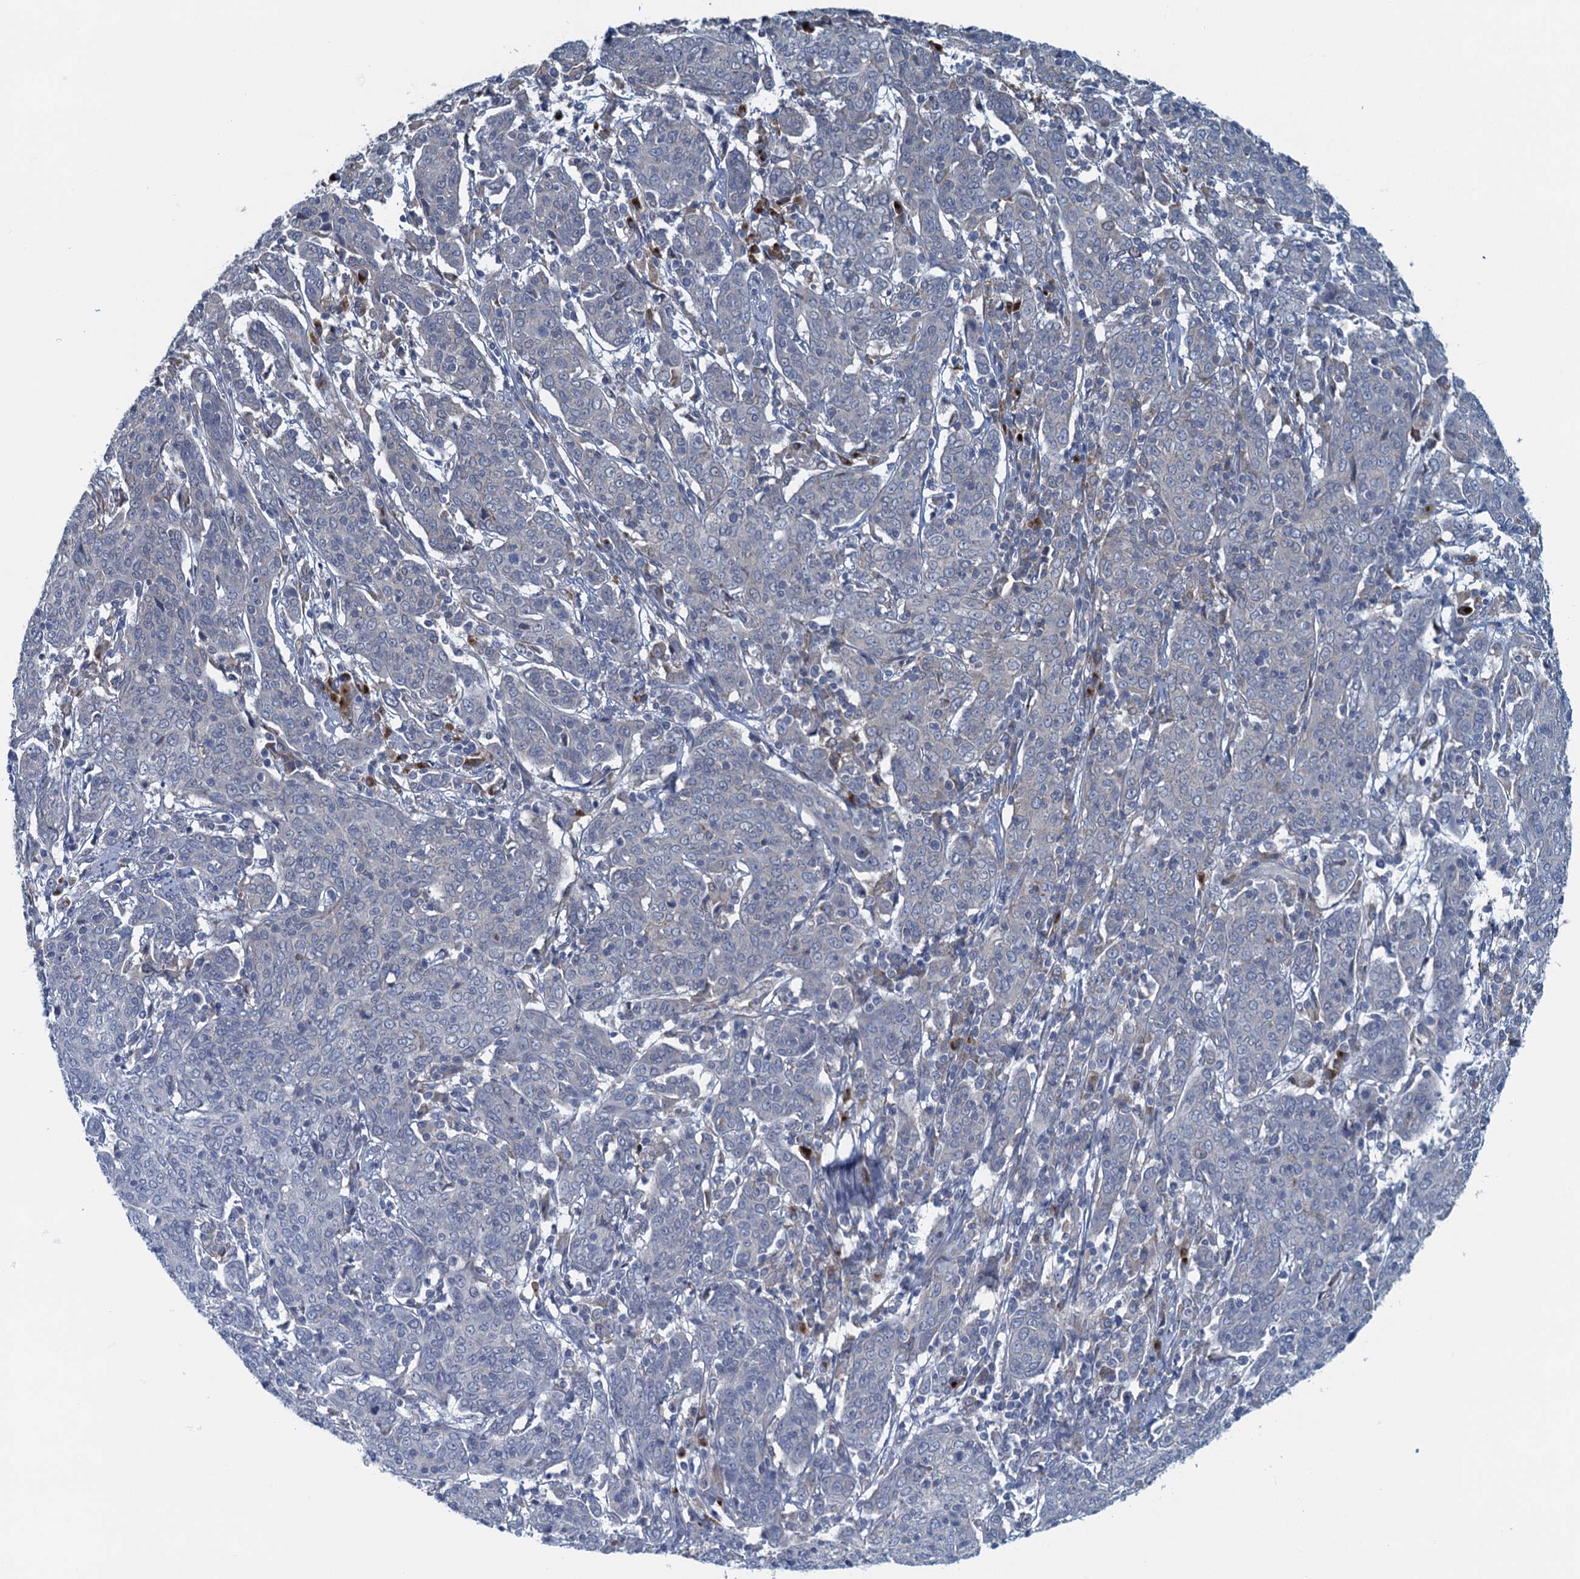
{"staining": {"intensity": "negative", "quantity": "none", "location": "none"}, "tissue": "cervical cancer", "cell_type": "Tumor cells", "image_type": "cancer", "snomed": [{"axis": "morphology", "description": "Squamous cell carcinoma, NOS"}, {"axis": "topography", "description": "Cervix"}], "caption": "Micrograph shows no protein expression in tumor cells of squamous cell carcinoma (cervical) tissue.", "gene": "ALG2", "patient": {"sex": "female", "age": 67}}